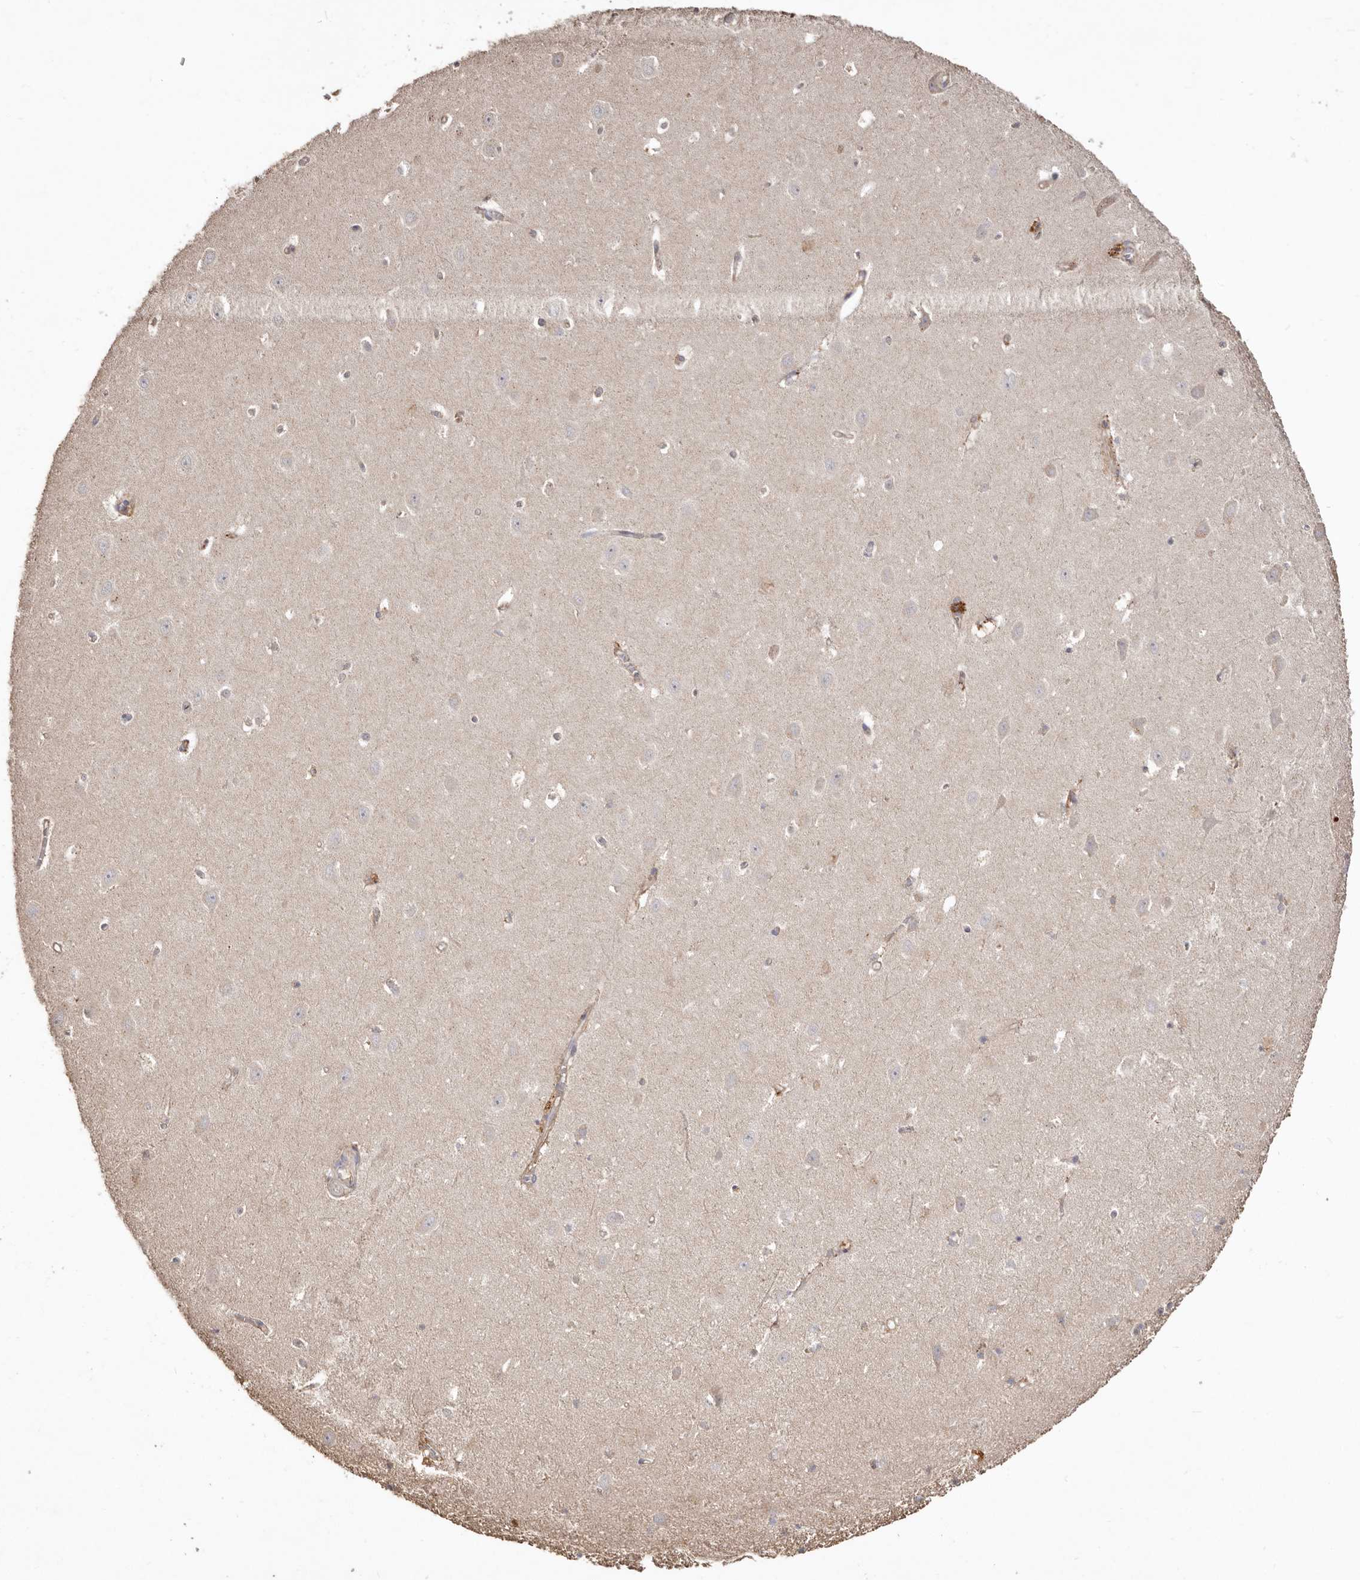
{"staining": {"intensity": "negative", "quantity": "none", "location": "none"}, "tissue": "hippocampus", "cell_type": "Glial cells", "image_type": "normal", "snomed": [{"axis": "morphology", "description": "Normal tissue, NOS"}, {"axis": "topography", "description": "Hippocampus"}], "caption": "Immunohistochemistry (IHC) image of normal hippocampus: human hippocampus stained with DAB reveals no significant protein positivity in glial cells. (DAB (3,3'-diaminobenzidine) immunohistochemistry visualized using brightfield microscopy, high magnification).", "gene": "LRRC25", "patient": {"sex": "female", "age": 64}}